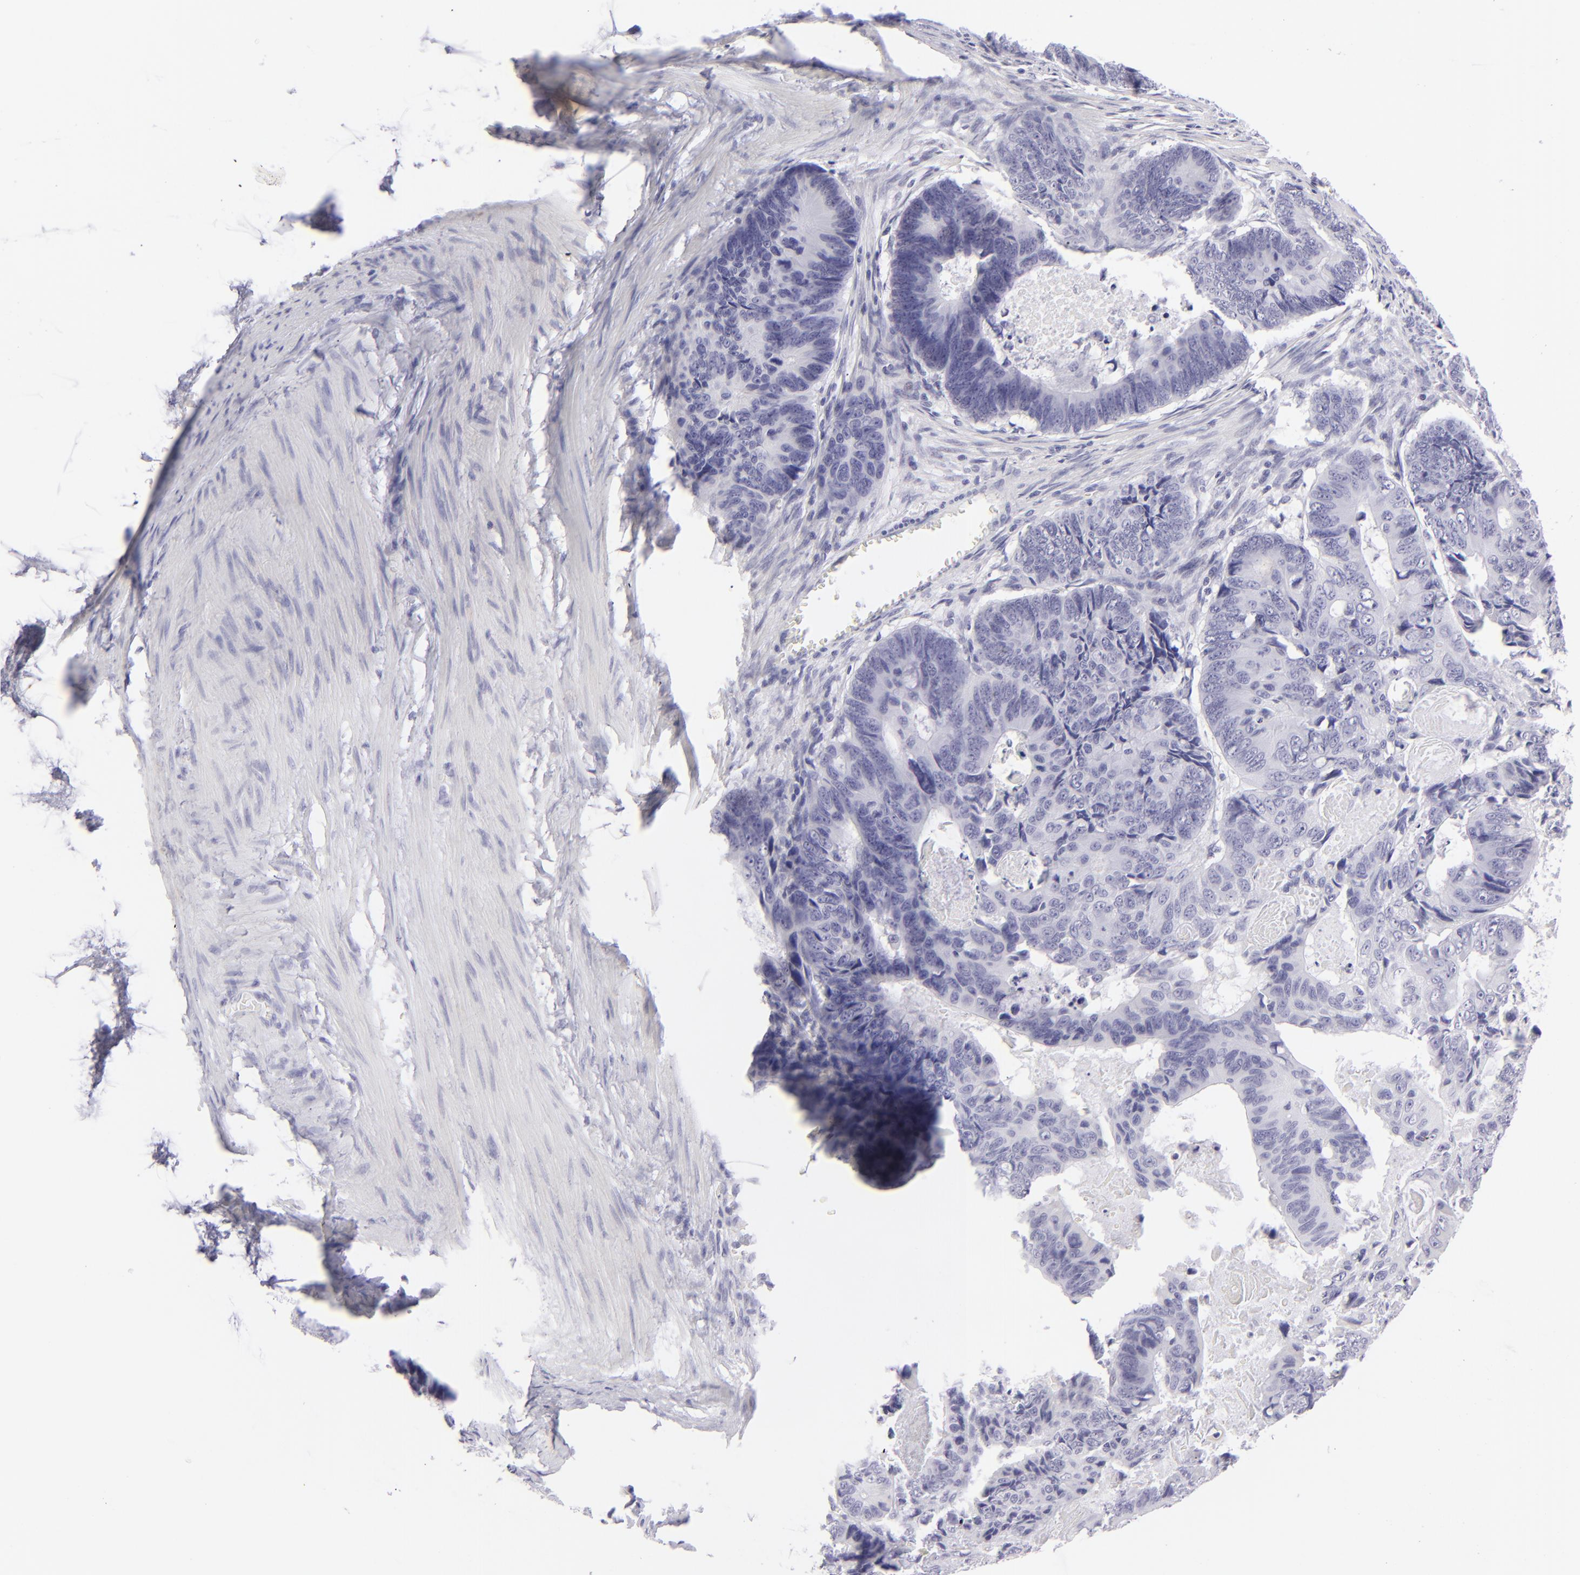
{"staining": {"intensity": "negative", "quantity": "none", "location": "none"}, "tissue": "colorectal cancer", "cell_type": "Tumor cells", "image_type": "cancer", "snomed": [{"axis": "morphology", "description": "Adenocarcinoma, NOS"}, {"axis": "topography", "description": "Colon"}], "caption": "DAB immunohistochemical staining of colorectal cancer shows no significant expression in tumor cells.", "gene": "FCER2", "patient": {"sex": "female", "age": 55}}